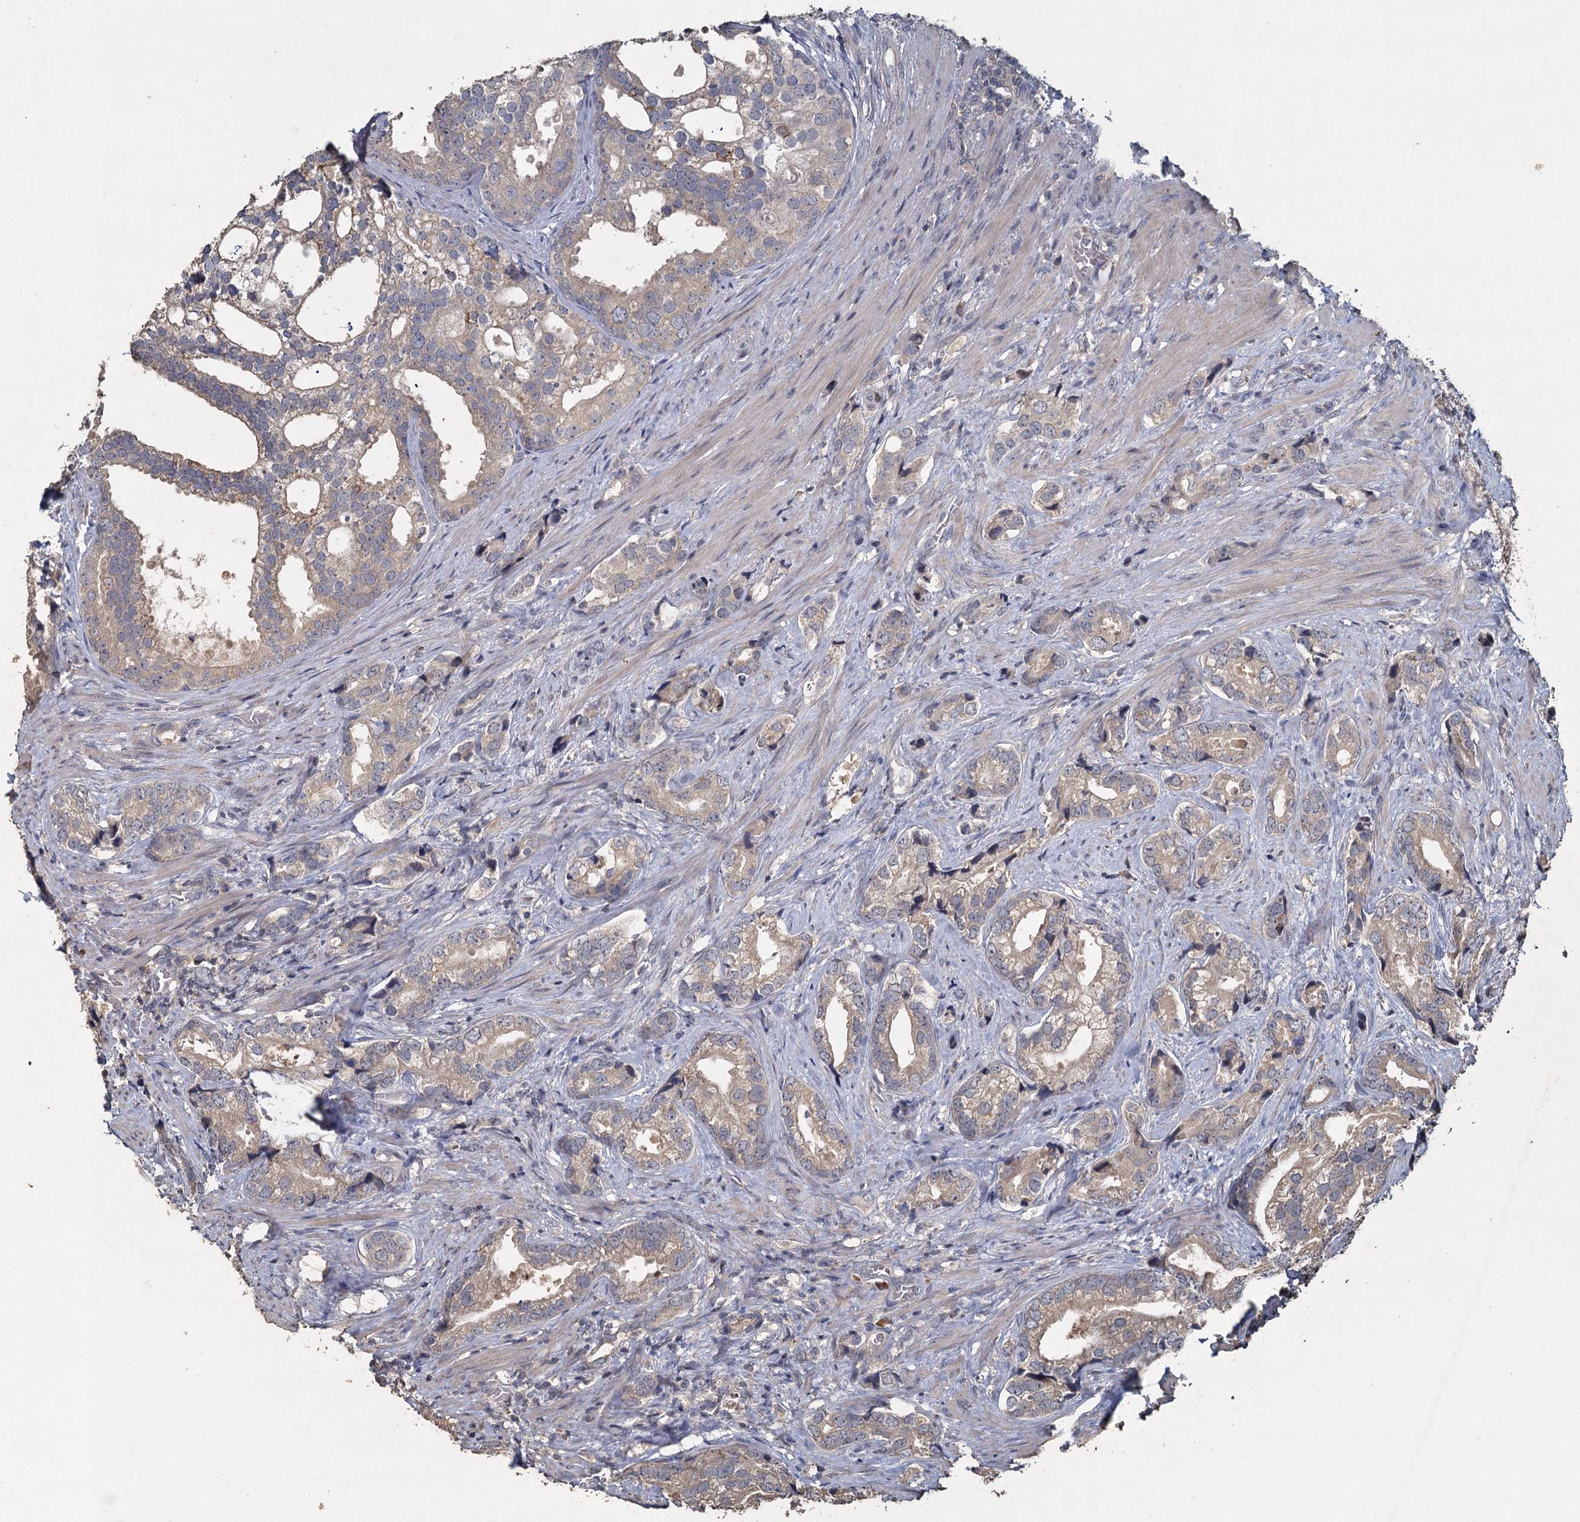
{"staining": {"intensity": "weak", "quantity": "<25%", "location": "cytoplasmic/membranous"}, "tissue": "prostate cancer", "cell_type": "Tumor cells", "image_type": "cancer", "snomed": [{"axis": "morphology", "description": "Adenocarcinoma, High grade"}, {"axis": "topography", "description": "Prostate"}], "caption": "A high-resolution image shows immunohistochemistry (IHC) staining of prostate cancer, which demonstrates no significant positivity in tumor cells.", "gene": "CCDC61", "patient": {"sex": "male", "age": 75}}